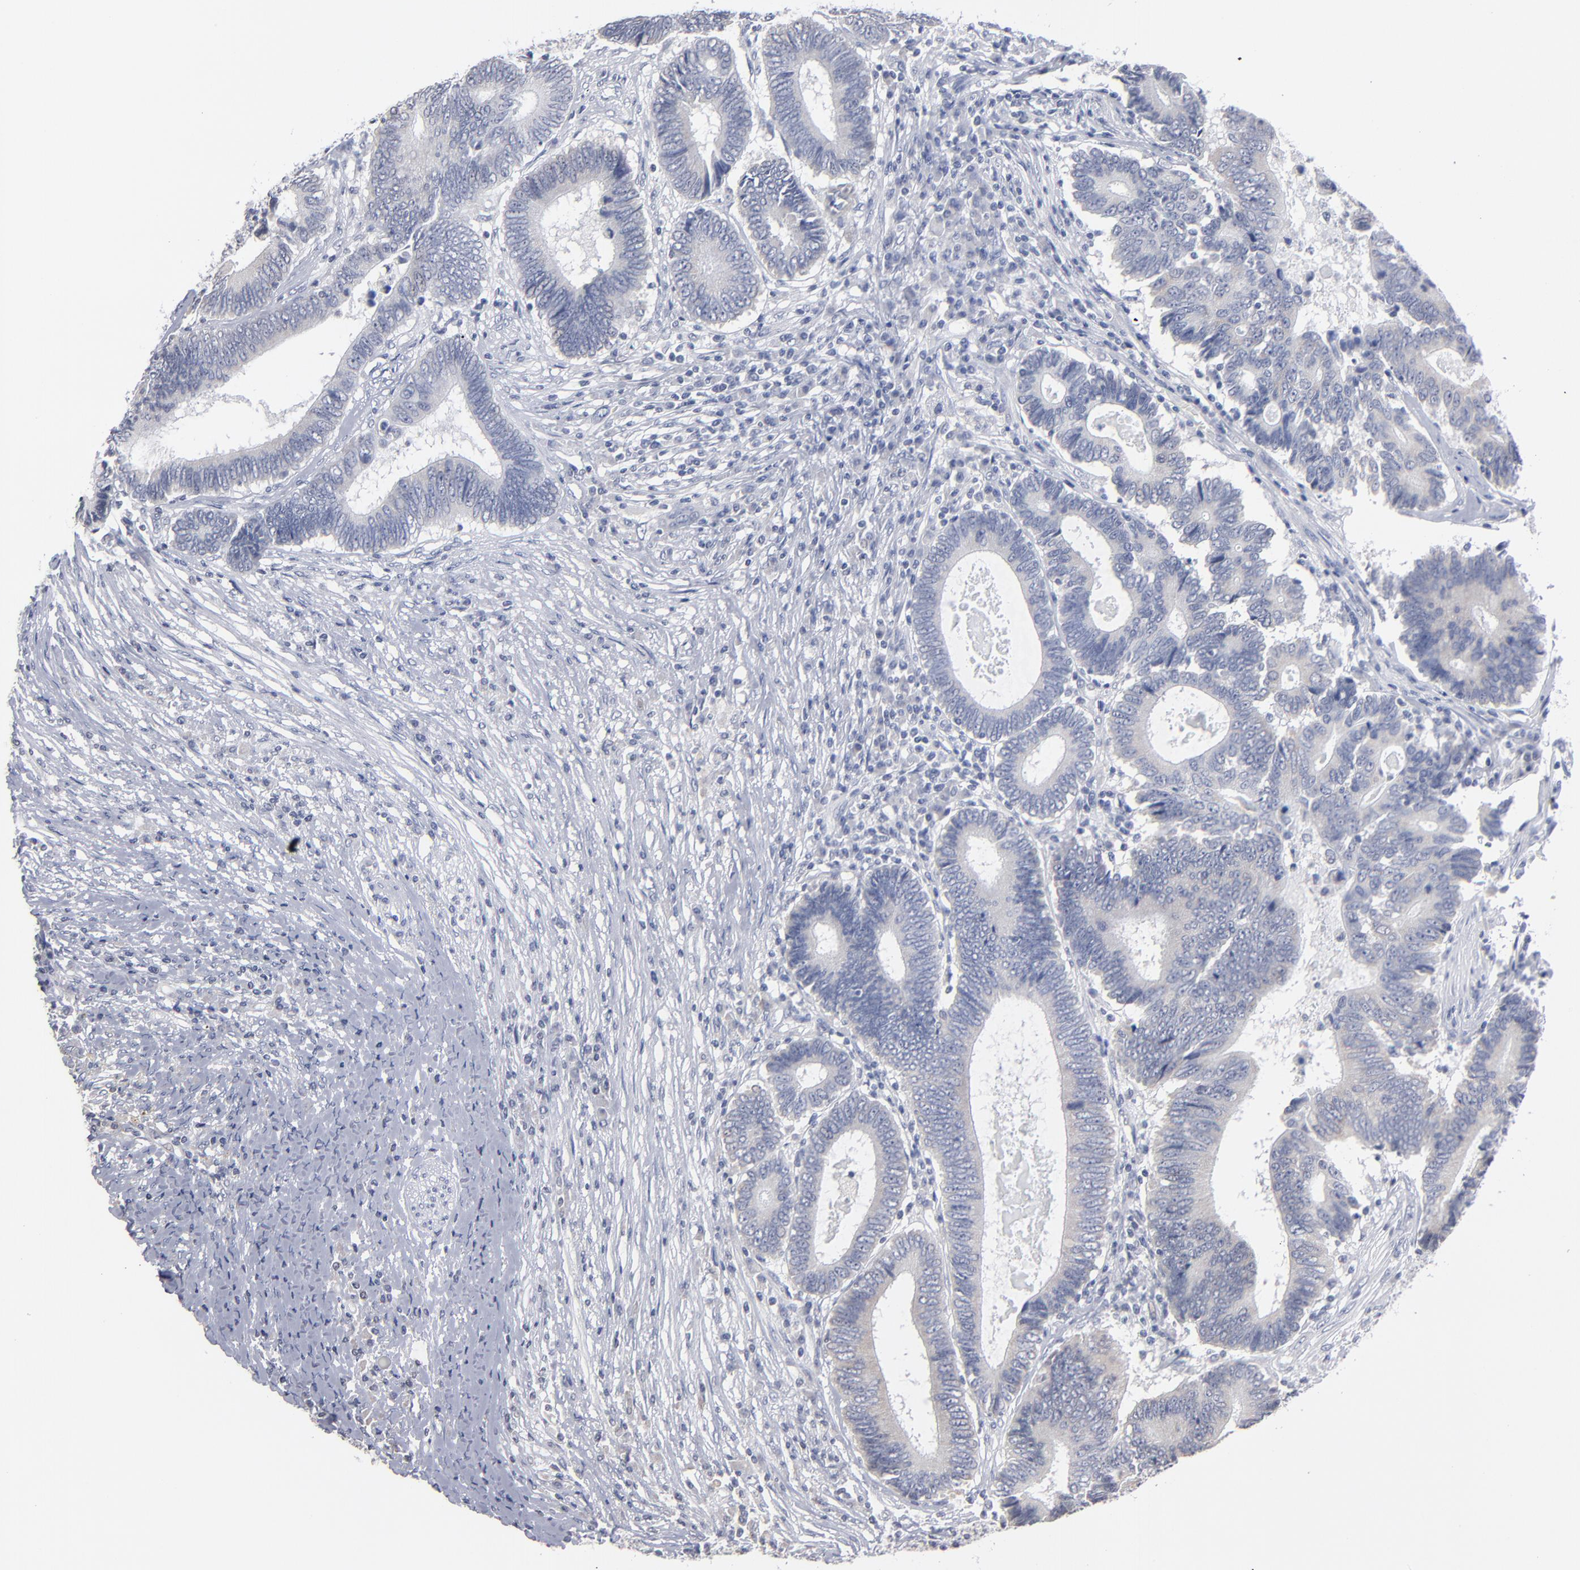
{"staining": {"intensity": "negative", "quantity": "none", "location": "none"}, "tissue": "colorectal cancer", "cell_type": "Tumor cells", "image_type": "cancer", "snomed": [{"axis": "morphology", "description": "Adenocarcinoma, NOS"}, {"axis": "topography", "description": "Colon"}], "caption": "A histopathology image of colorectal cancer stained for a protein displays no brown staining in tumor cells.", "gene": "RPH3A", "patient": {"sex": "female", "age": 78}}